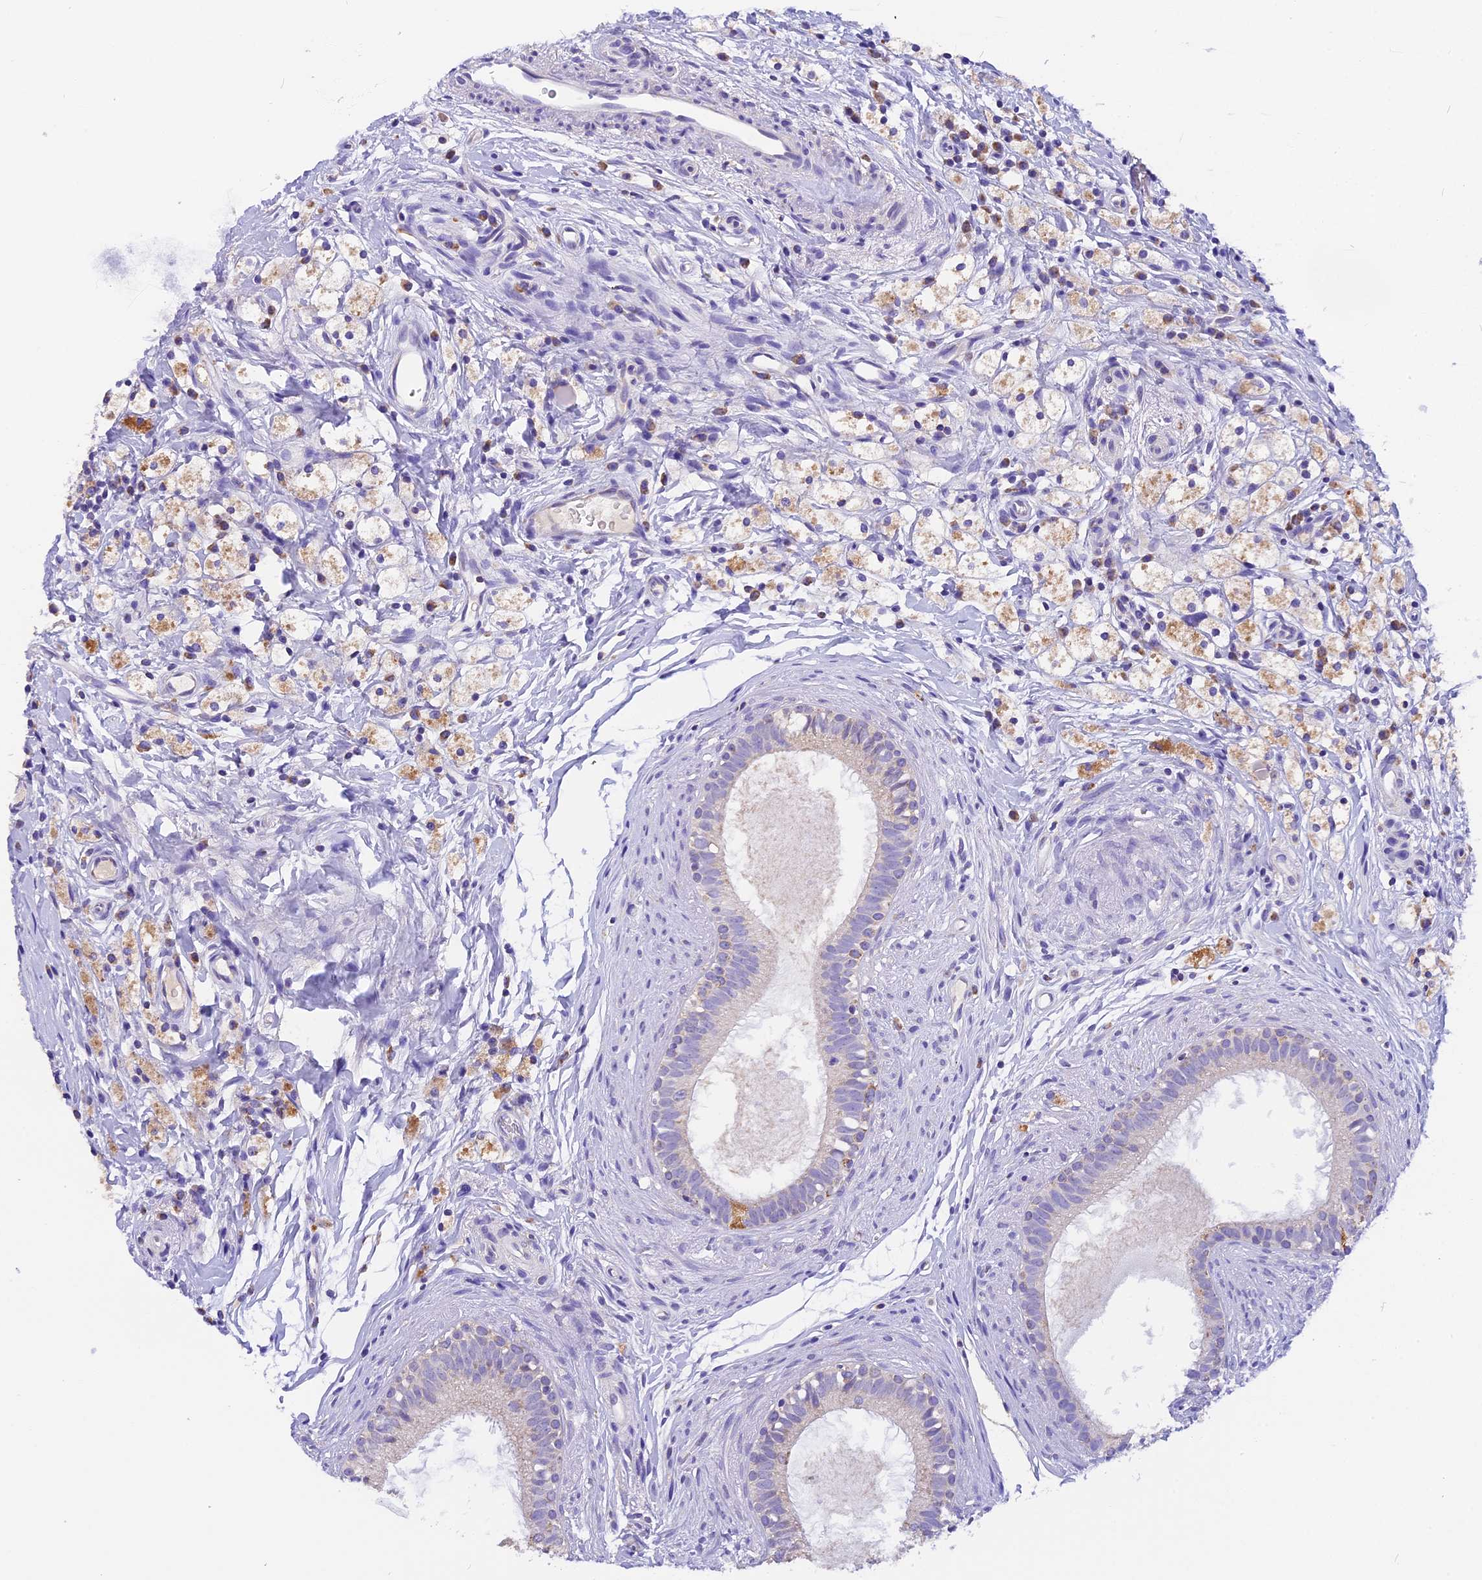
{"staining": {"intensity": "moderate", "quantity": "<25%", "location": "cytoplasmic/membranous"}, "tissue": "epididymis", "cell_type": "Glandular cells", "image_type": "normal", "snomed": [{"axis": "morphology", "description": "Normal tissue, NOS"}, {"axis": "topography", "description": "Epididymis"}], "caption": "High-power microscopy captured an immunohistochemistry histopathology image of benign epididymis, revealing moderate cytoplasmic/membranous staining in about <25% of glandular cells. (Stains: DAB (3,3'-diaminobenzidine) in brown, nuclei in blue, Microscopy: brightfield microscopy at high magnification).", "gene": "MGME1", "patient": {"sex": "male", "age": 80}}